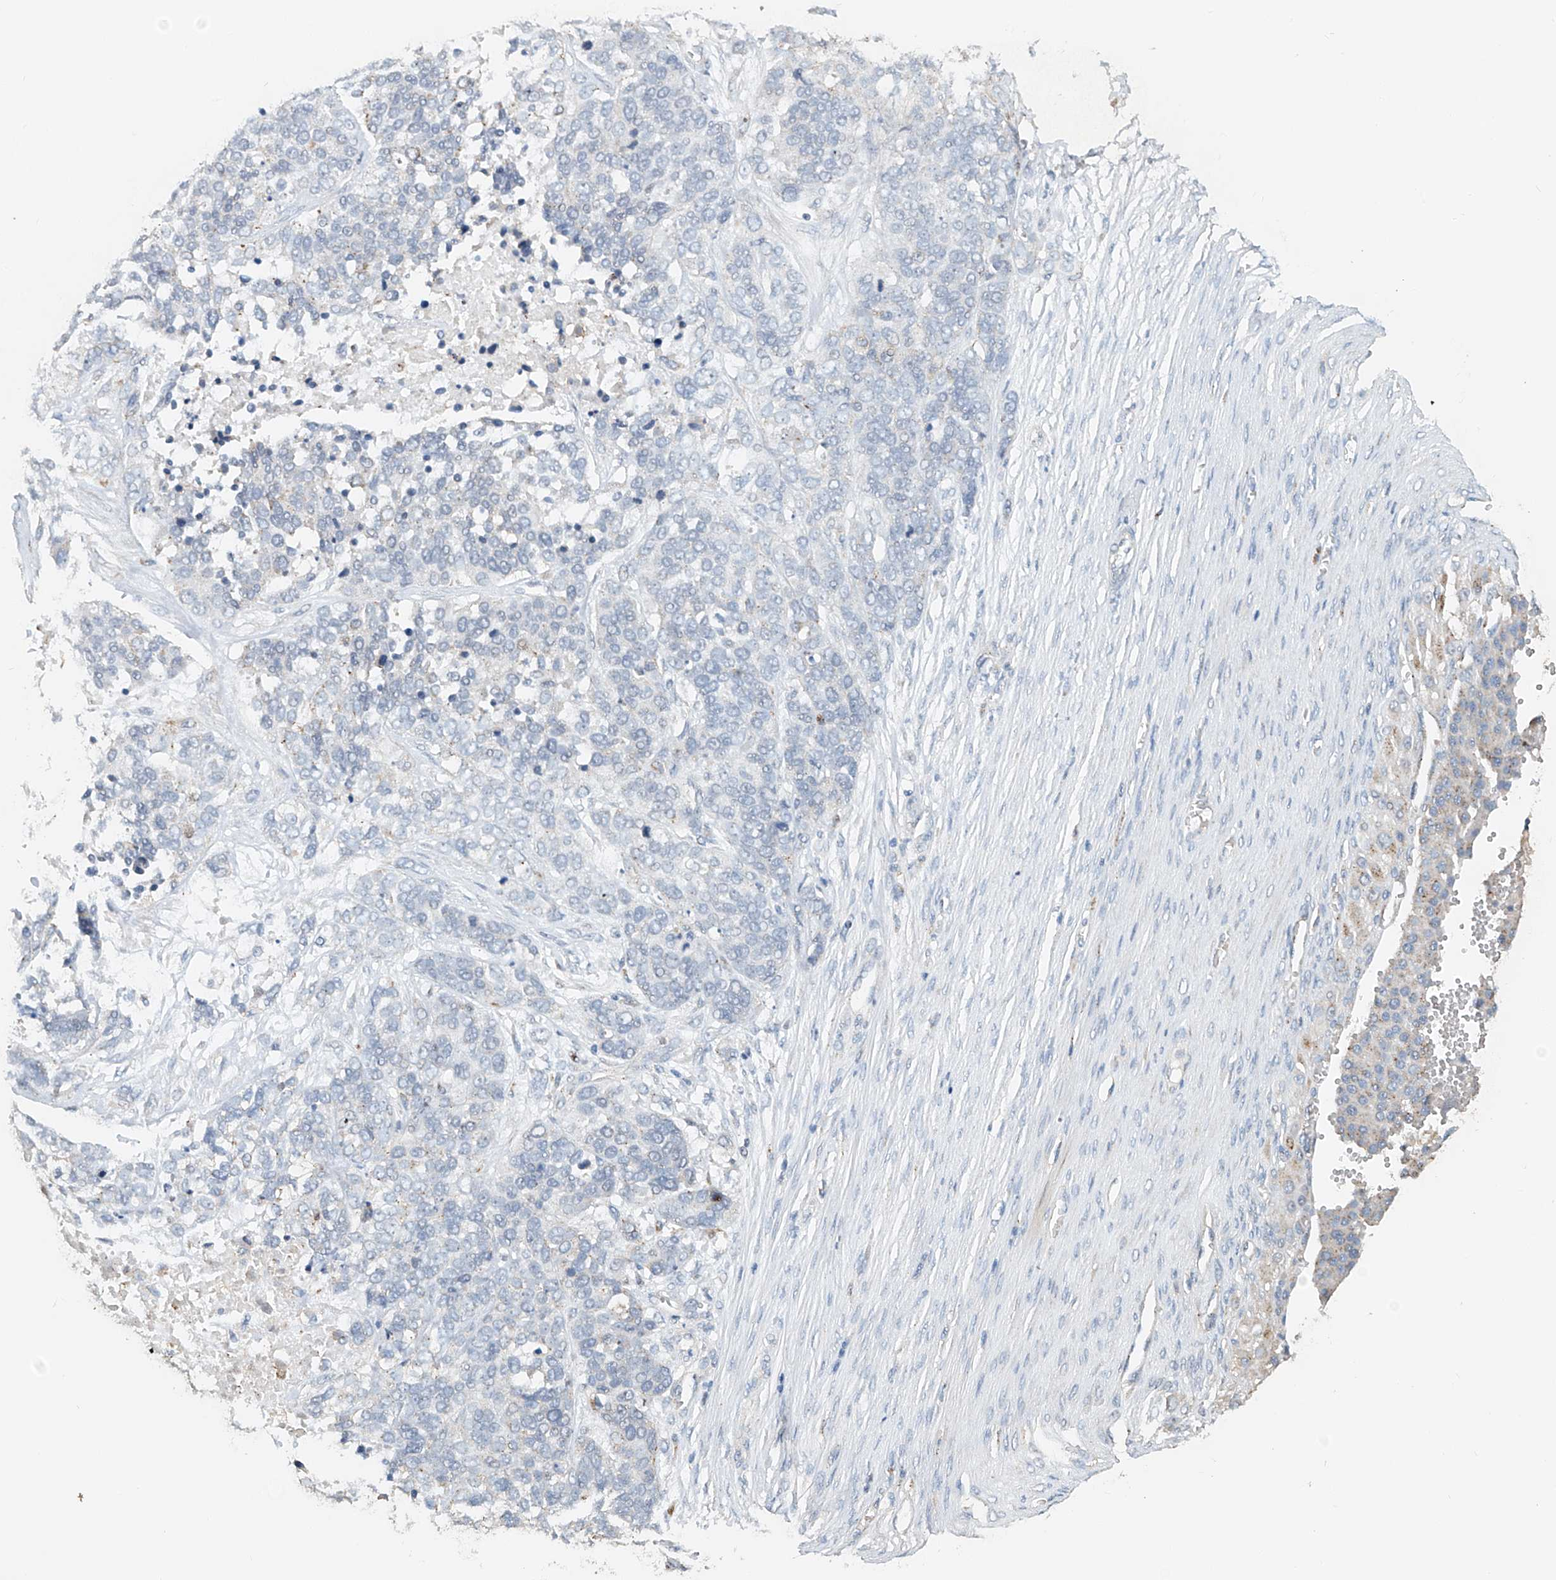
{"staining": {"intensity": "negative", "quantity": "none", "location": "none"}, "tissue": "ovarian cancer", "cell_type": "Tumor cells", "image_type": "cancer", "snomed": [{"axis": "morphology", "description": "Cystadenocarcinoma, serous, NOS"}, {"axis": "topography", "description": "Ovary"}], "caption": "This is an immunohistochemistry image of serous cystadenocarcinoma (ovarian). There is no expression in tumor cells.", "gene": "TRIM47", "patient": {"sex": "female", "age": 44}}